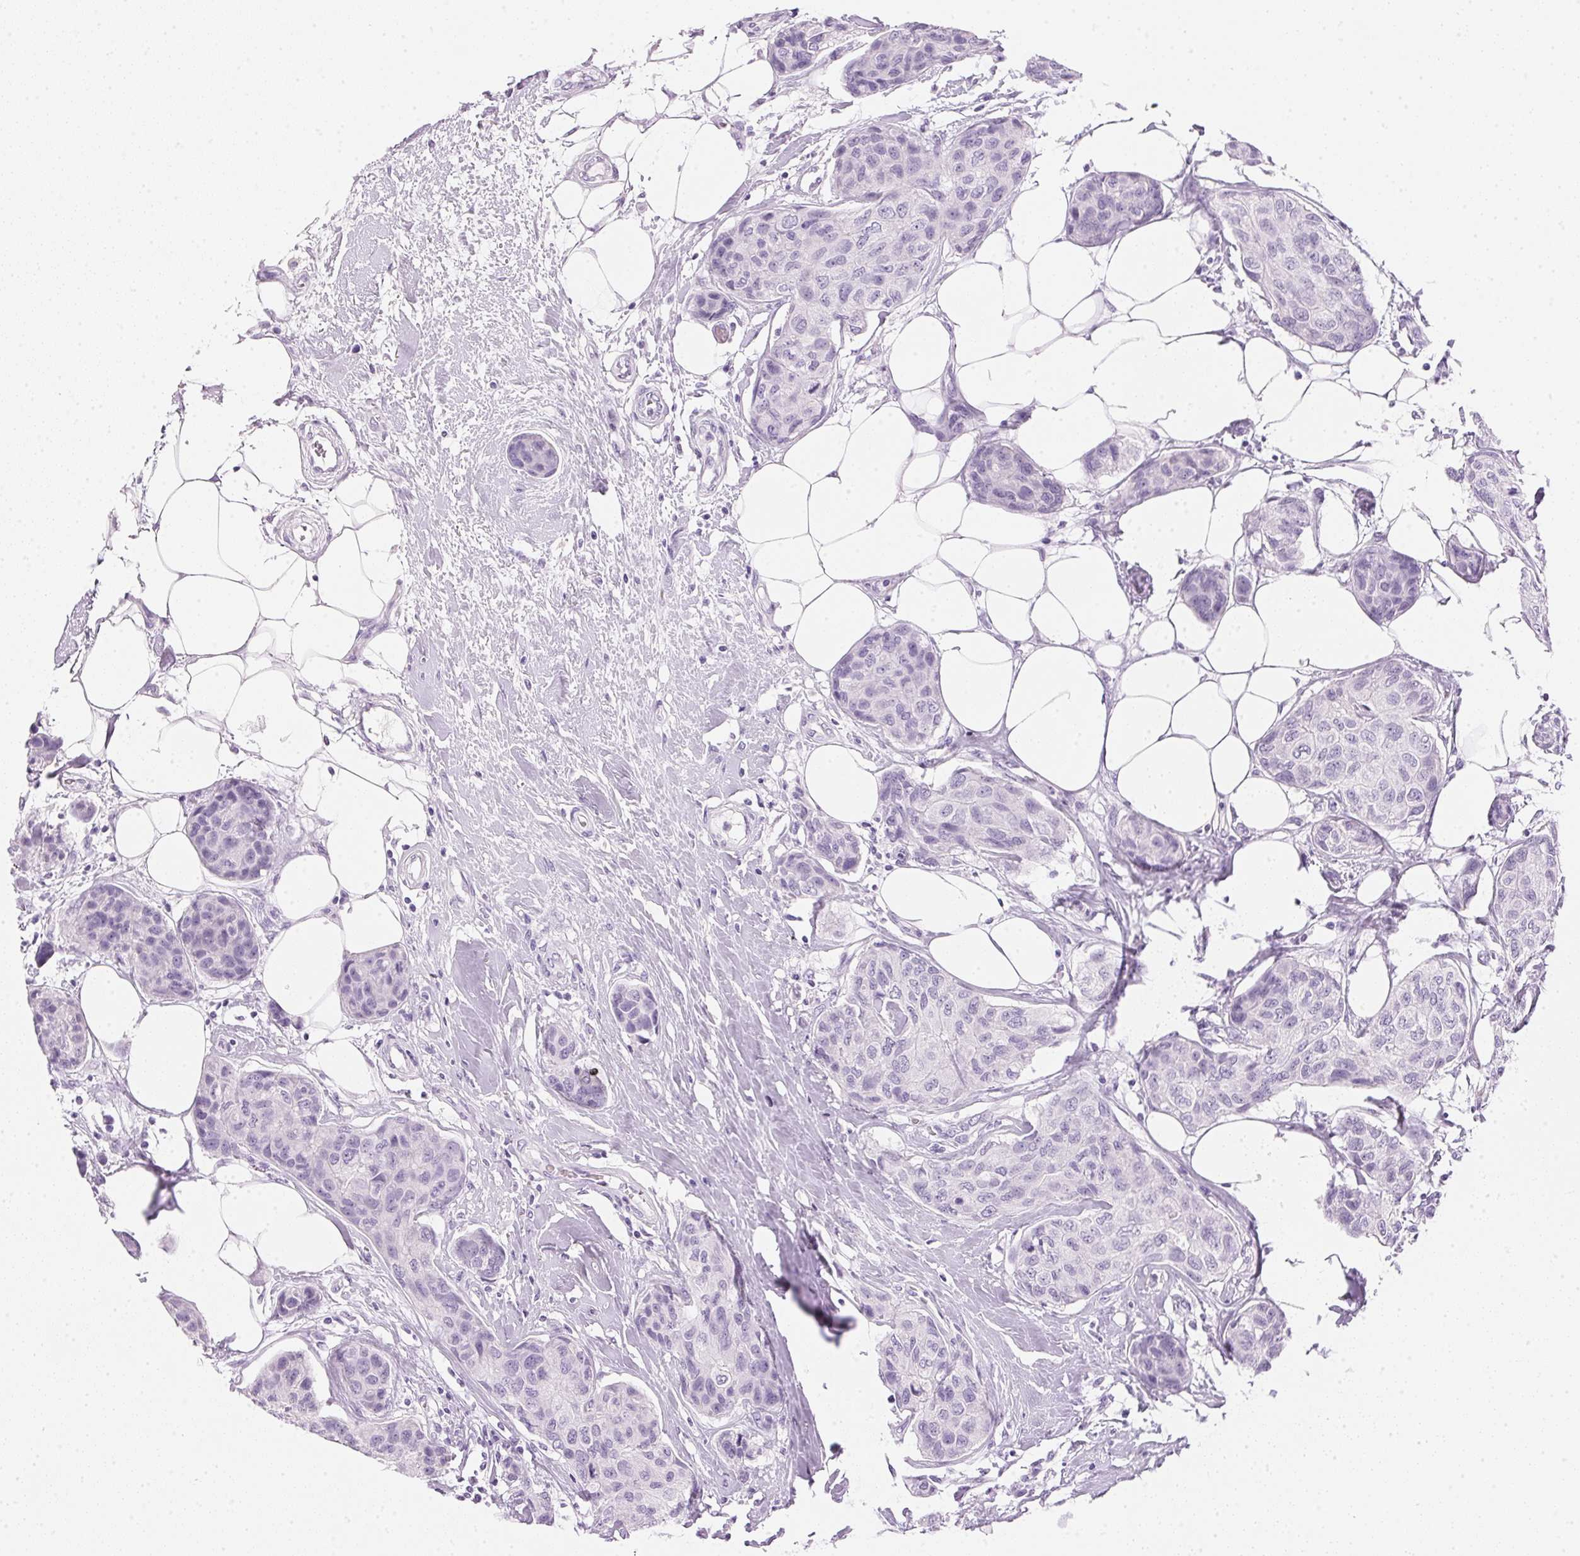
{"staining": {"intensity": "negative", "quantity": "none", "location": "none"}, "tissue": "breast cancer", "cell_type": "Tumor cells", "image_type": "cancer", "snomed": [{"axis": "morphology", "description": "Duct carcinoma"}, {"axis": "topography", "description": "Breast"}], "caption": "Tumor cells show no significant protein positivity in breast cancer (infiltrating ductal carcinoma). (Brightfield microscopy of DAB immunohistochemistry at high magnification).", "gene": "IGFBP1", "patient": {"sex": "female", "age": 80}}